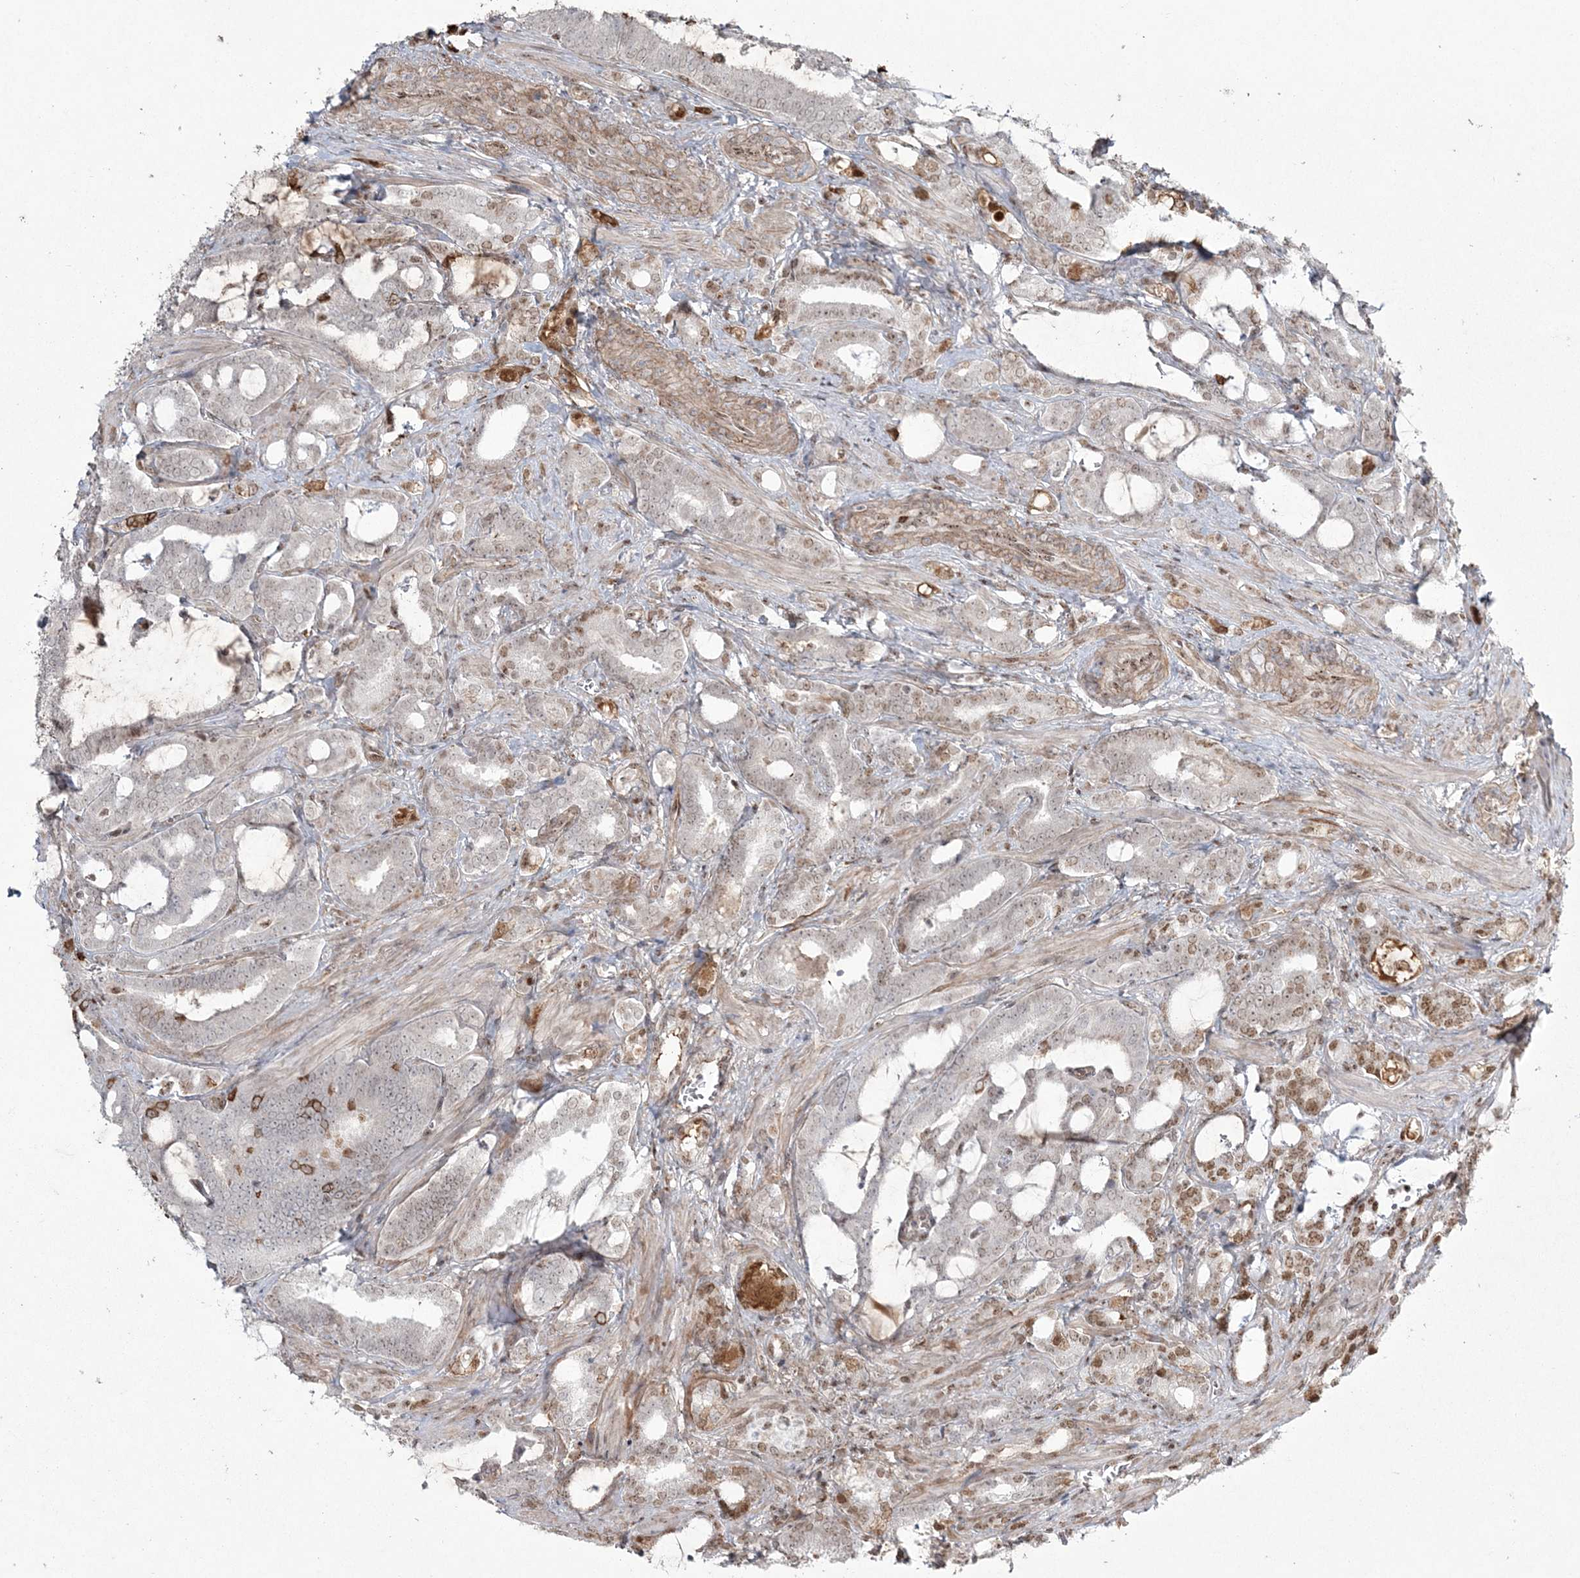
{"staining": {"intensity": "weak", "quantity": "<25%", "location": "nuclear"}, "tissue": "prostate cancer", "cell_type": "Tumor cells", "image_type": "cancer", "snomed": [{"axis": "morphology", "description": "Adenocarcinoma, High grade"}, {"axis": "topography", "description": "Prostate and seminal vesicle, NOS"}], "caption": "Prostate cancer (high-grade adenocarcinoma) was stained to show a protein in brown. There is no significant expression in tumor cells.", "gene": "RBM17", "patient": {"sex": "male", "age": 67}}